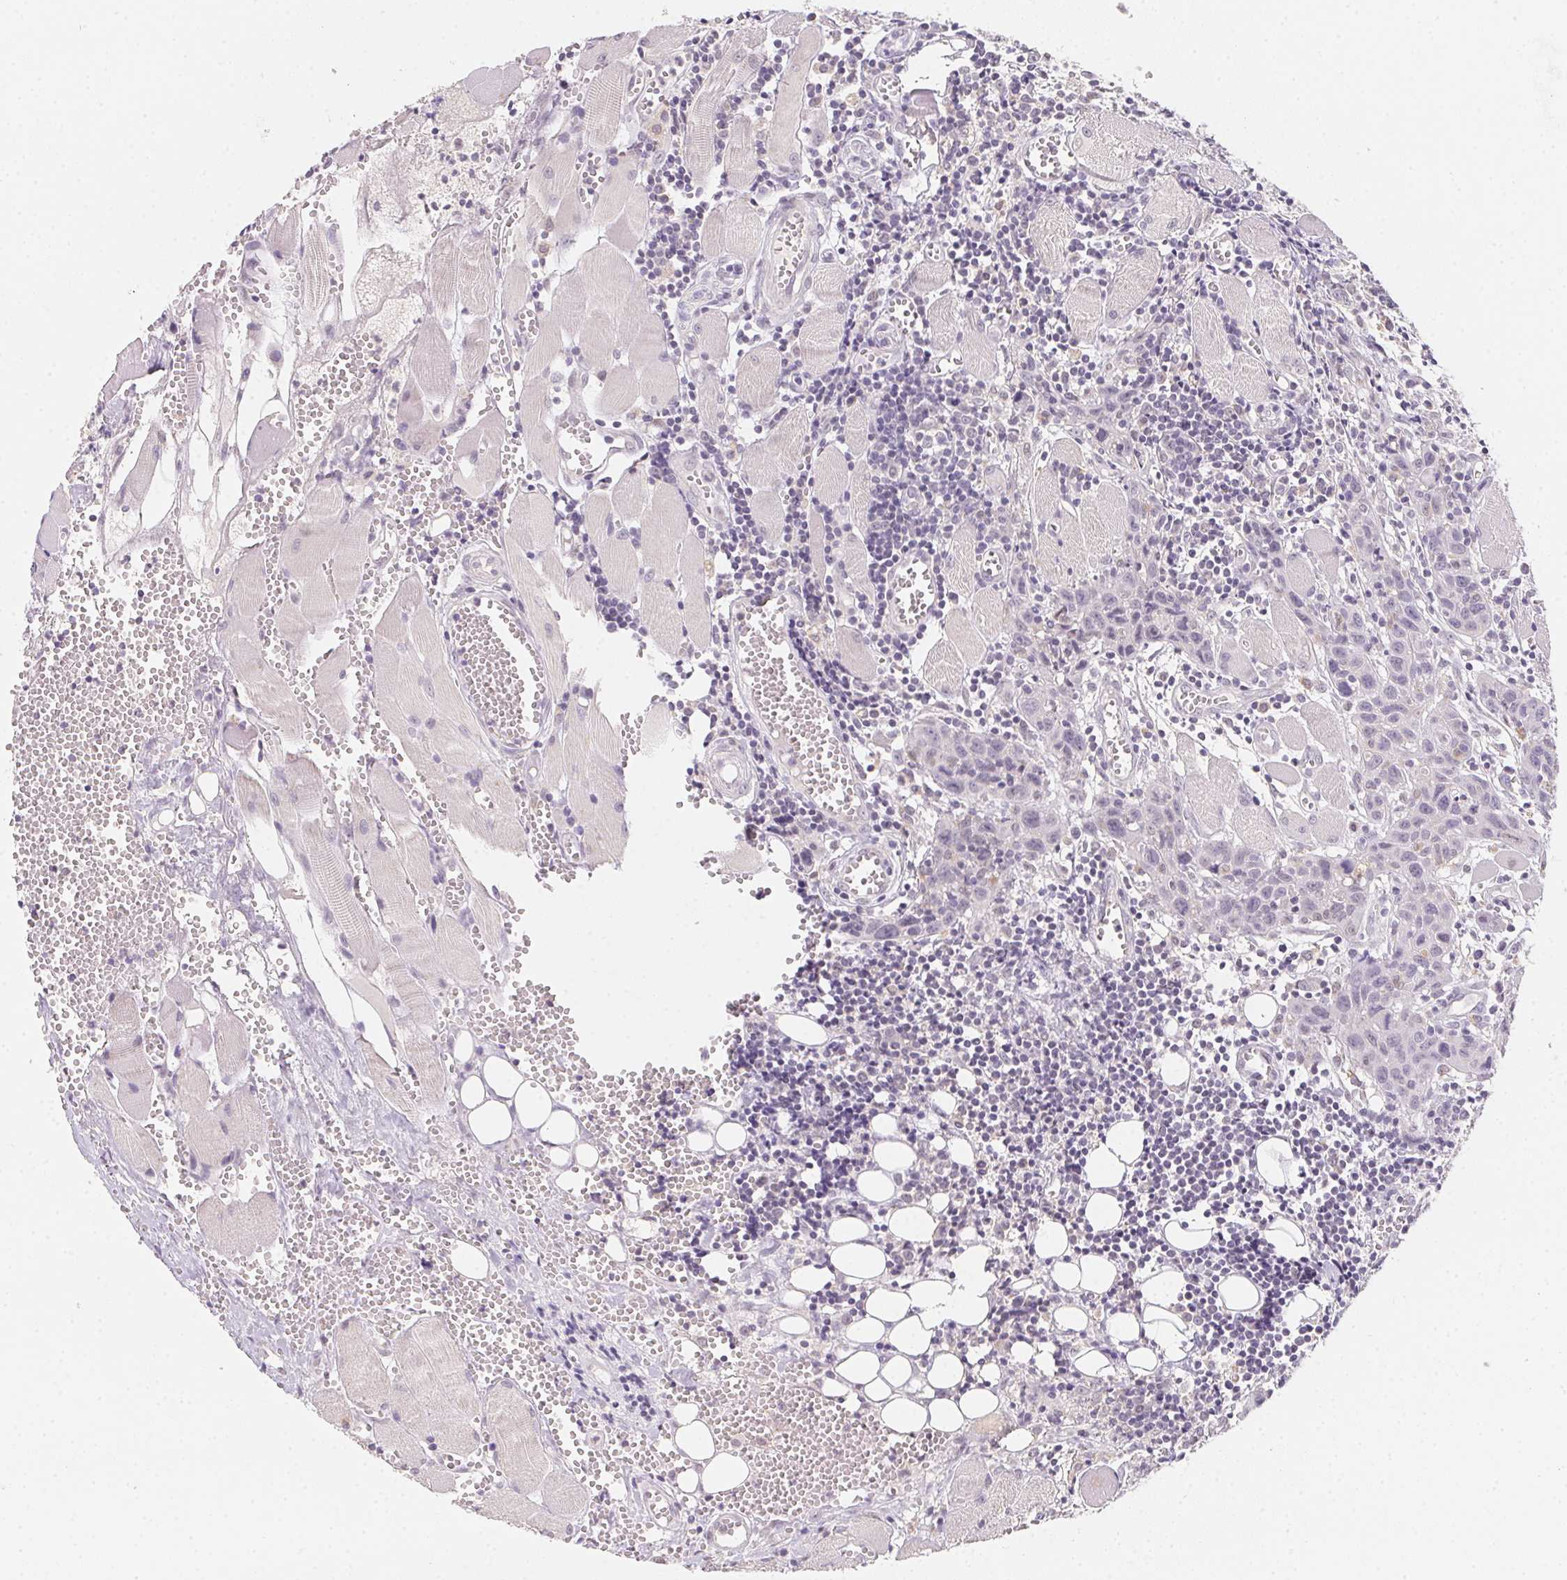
{"staining": {"intensity": "negative", "quantity": "none", "location": "none"}, "tissue": "head and neck cancer", "cell_type": "Tumor cells", "image_type": "cancer", "snomed": [{"axis": "morphology", "description": "Squamous cell carcinoma, NOS"}, {"axis": "topography", "description": "Oral tissue"}, {"axis": "topography", "description": "Head-Neck"}], "caption": "Head and neck cancer (squamous cell carcinoma) was stained to show a protein in brown. There is no significant expression in tumor cells.", "gene": "SLC6A18", "patient": {"sex": "male", "age": 58}}